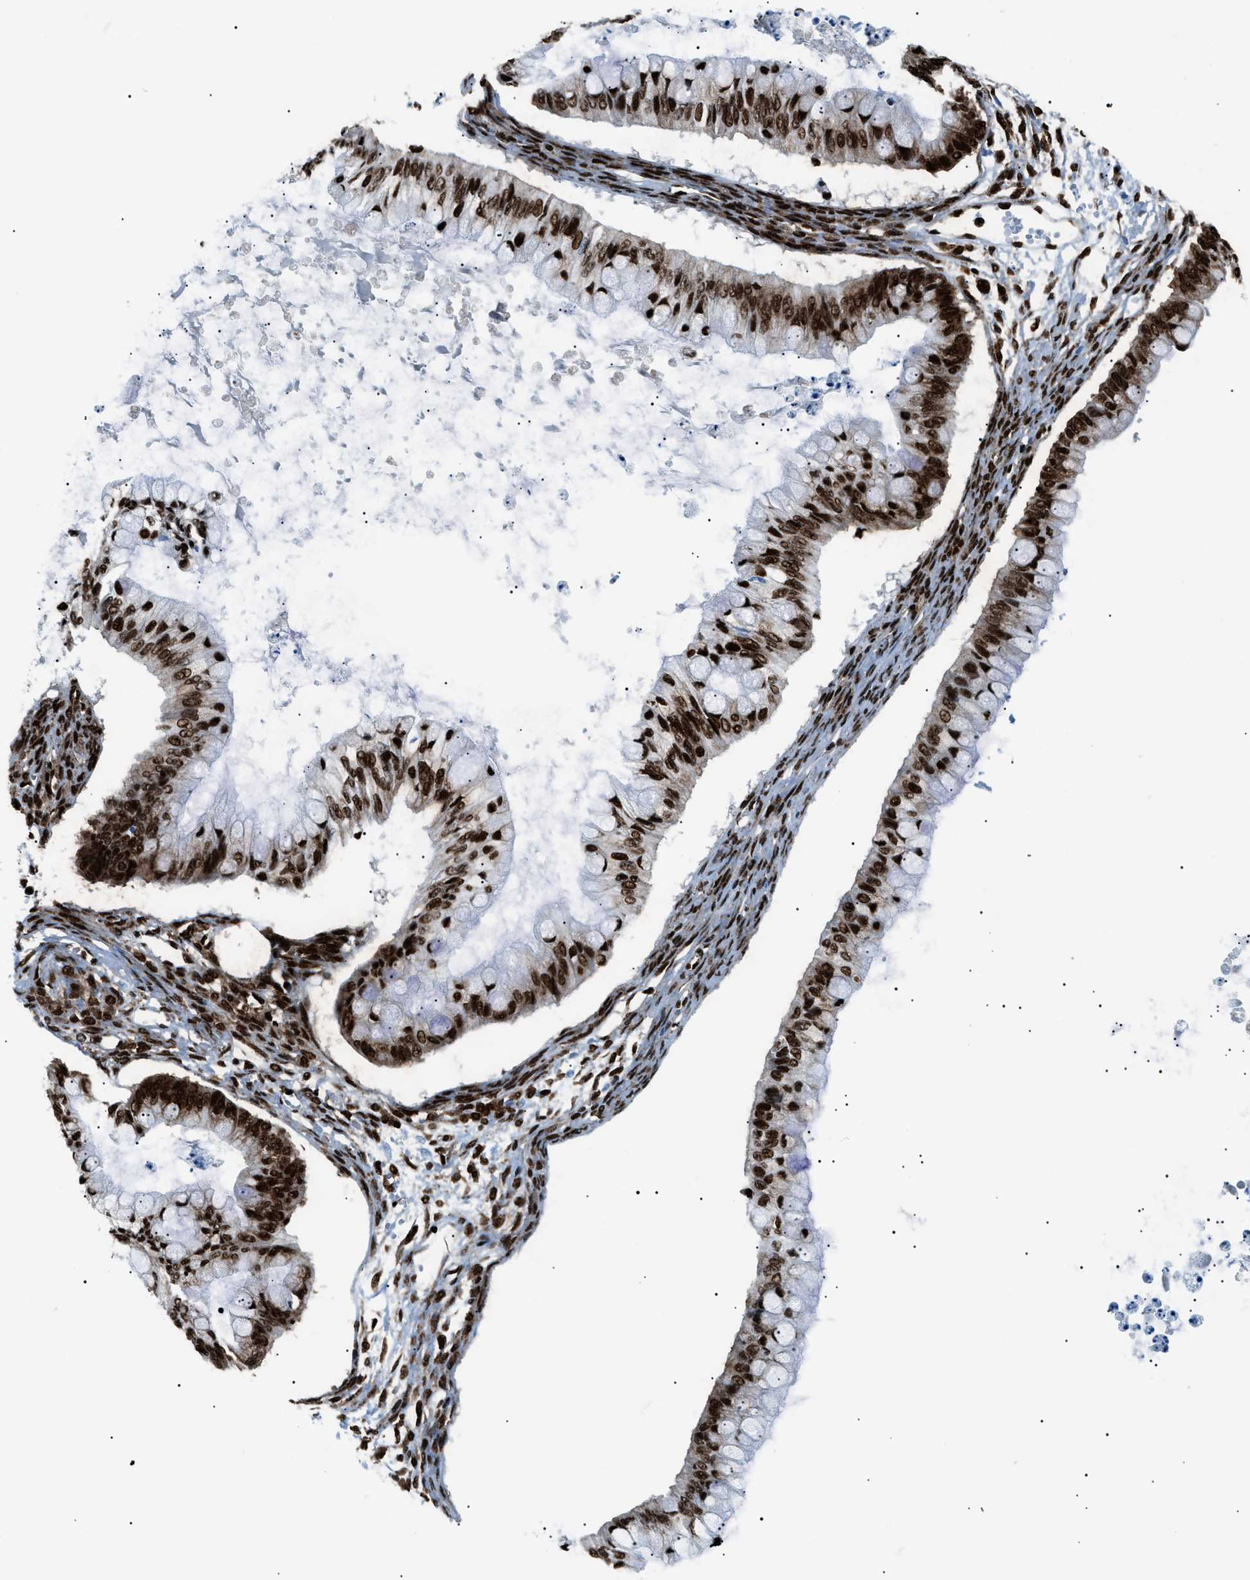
{"staining": {"intensity": "strong", "quantity": ">75%", "location": "nuclear"}, "tissue": "ovarian cancer", "cell_type": "Tumor cells", "image_type": "cancer", "snomed": [{"axis": "morphology", "description": "Cystadenocarcinoma, mucinous, NOS"}, {"axis": "topography", "description": "Ovary"}], "caption": "The immunohistochemical stain labels strong nuclear positivity in tumor cells of ovarian mucinous cystadenocarcinoma tissue. (DAB (3,3'-diaminobenzidine) IHC with brightfield microscopy, high magnification).", "gene": "HNRNPK", "patient": {"sex": "female", "age": 57}}